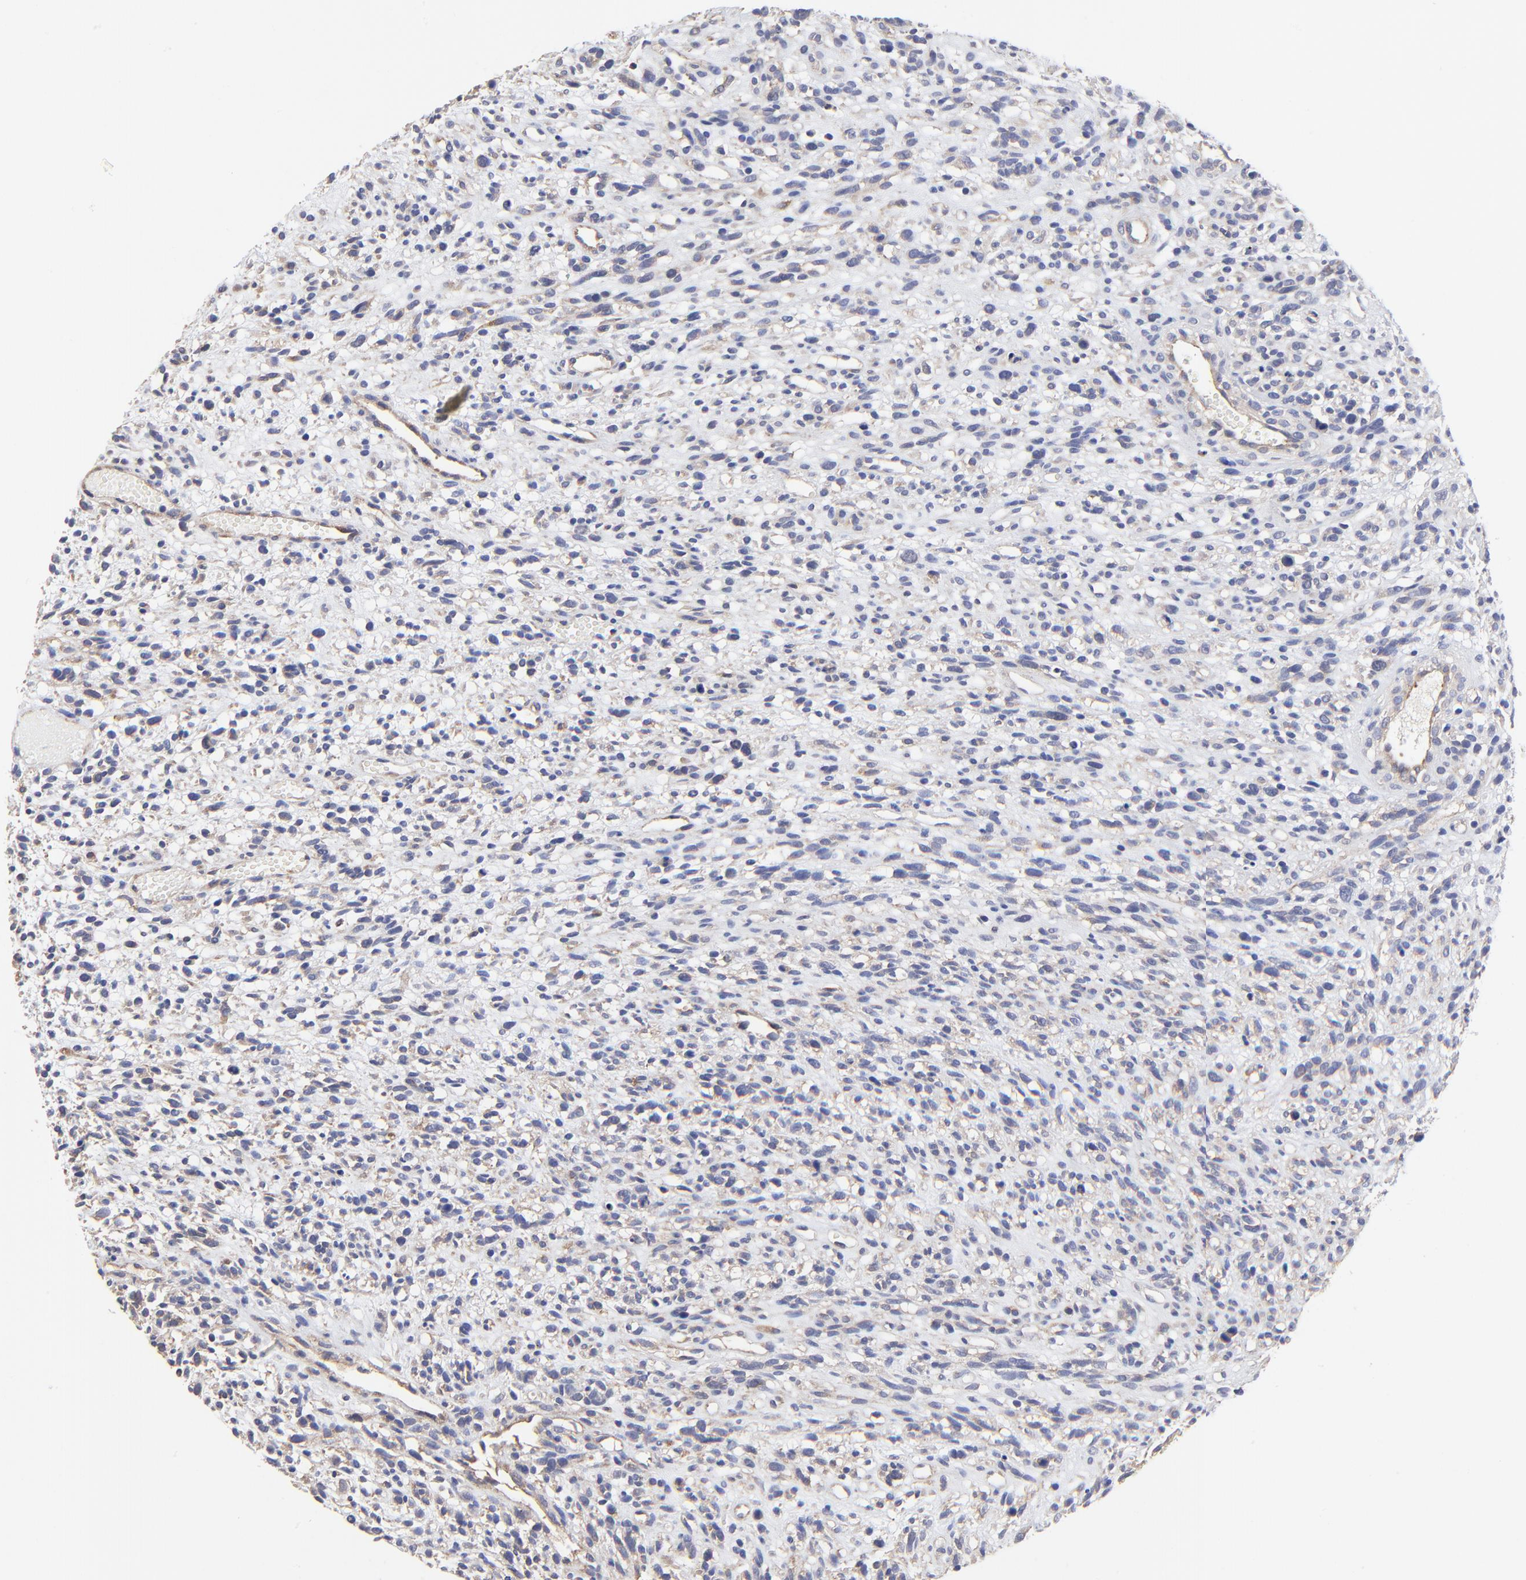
{"staining": {"intensity": "weak", "quantity": "25%-75%", "location": "cytoplasmic/membranous"}, "tissue": "glioma", "cell_type": "Tumor cells", "image_type": "cancer", "snomed": [{"axis": "morphology", "description": "Glioma, malignant, High grade"}, {"axis": "topography", "description": "Brain"}], "caption": "The immunohistochemical stain shows weak cytoplasmic/membranous staining in tumor cells of glioma tissue. (Brightfield microscopy of DAB IHC at high magnification).", "gene": "SULF2", "patient": {"sex": "male", "age": 66}}